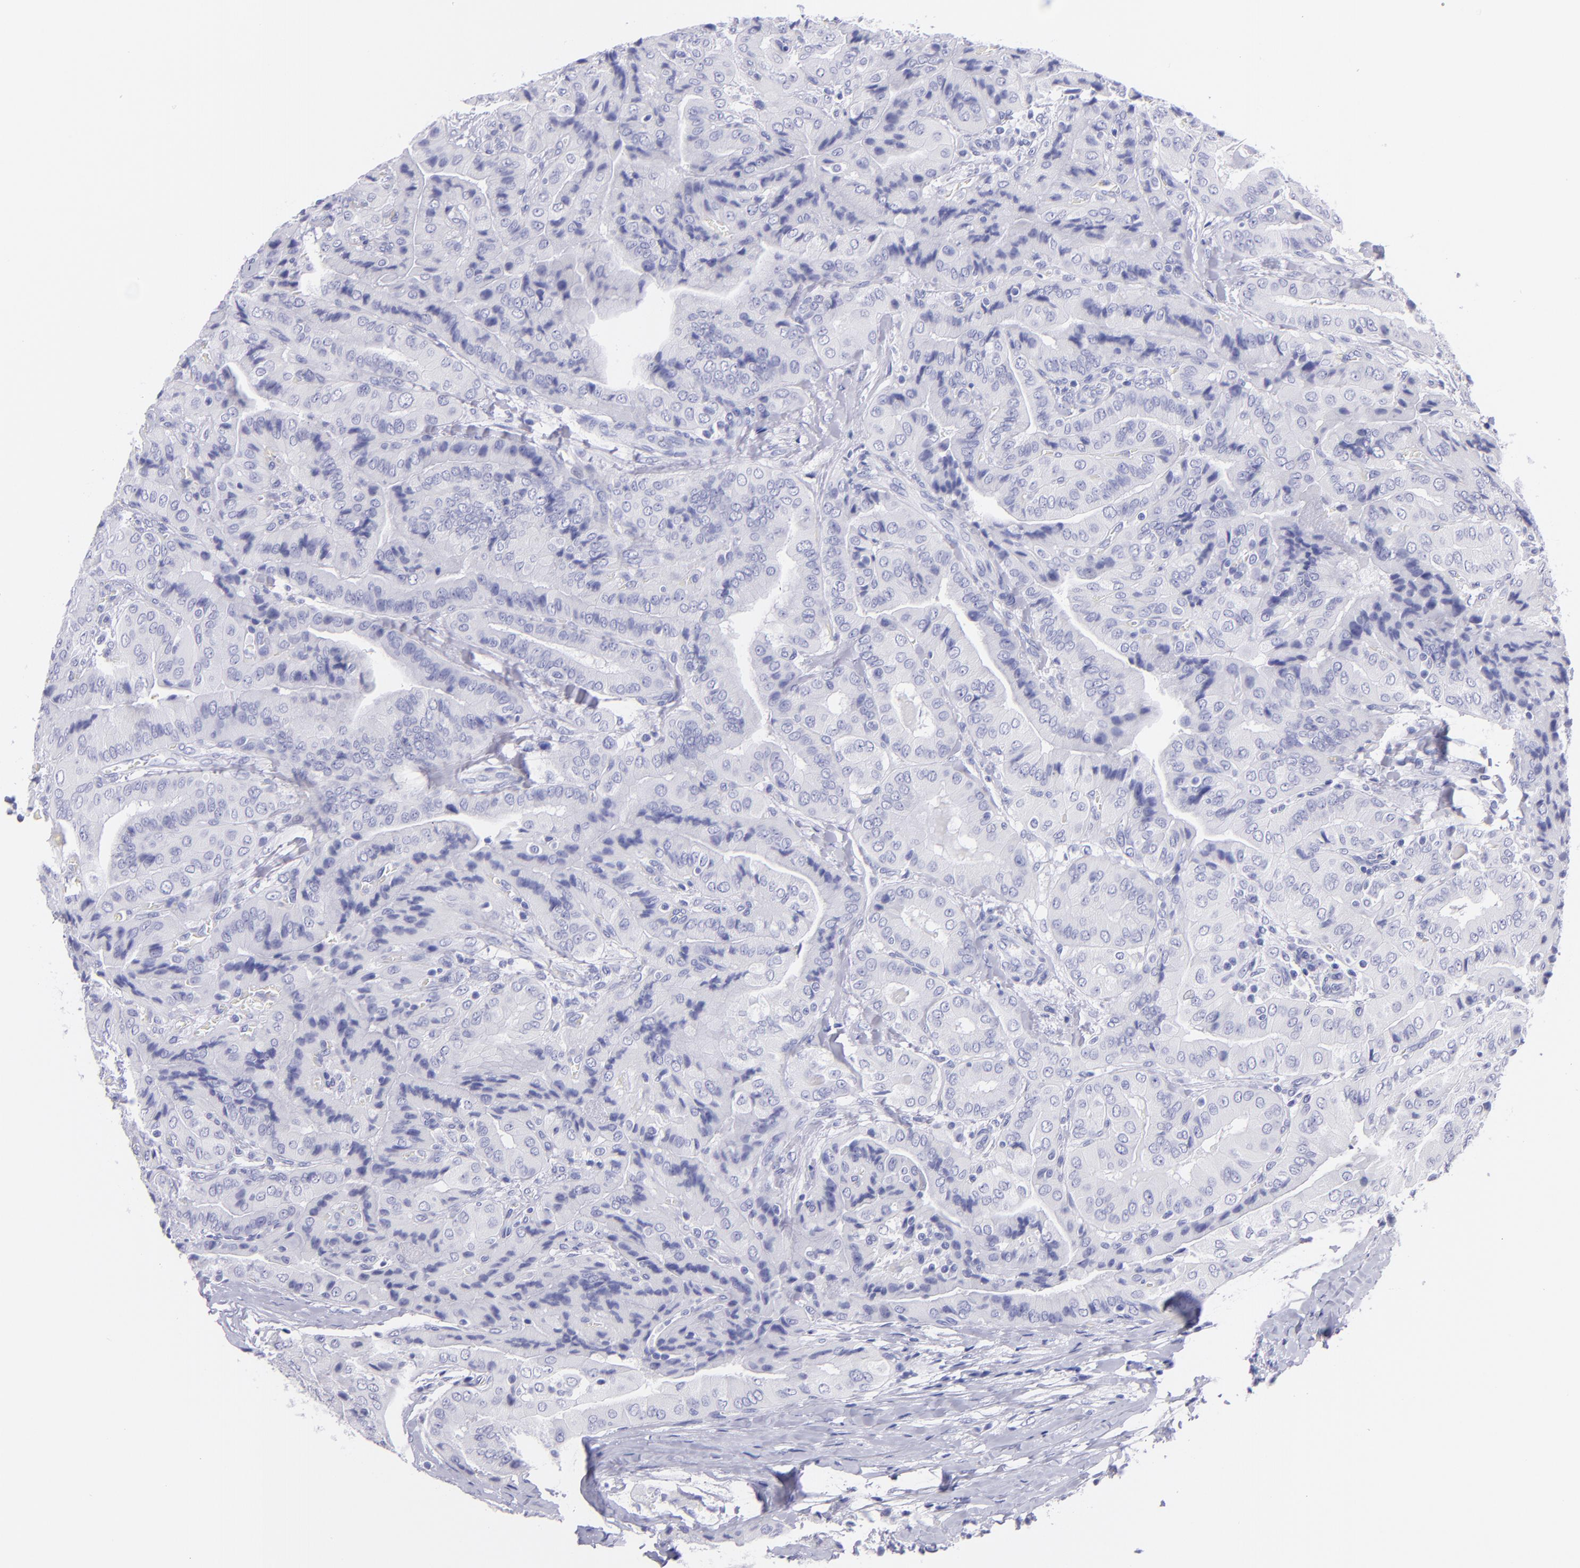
{"staining": {"intensity": "negative", "quantity": "none", "location": "none"}, "tissue": "thyroid cancer", "cell_type": "Tumor cells", "image_type": "cancer", "snomed": [{"axis": "morphology", "description": "Papillary adenocarcinoma, NOS"}, {"axis": "topography", "description": "Thyroid gland"}], "caption": "This is an immunohistochemistry (IHC) histopathology image of human papillary adenocarcinoma (thyroid). There is no expression in tumor cells.", "gene": "CNP", "patient": {"sex": "female", "age": 71}}